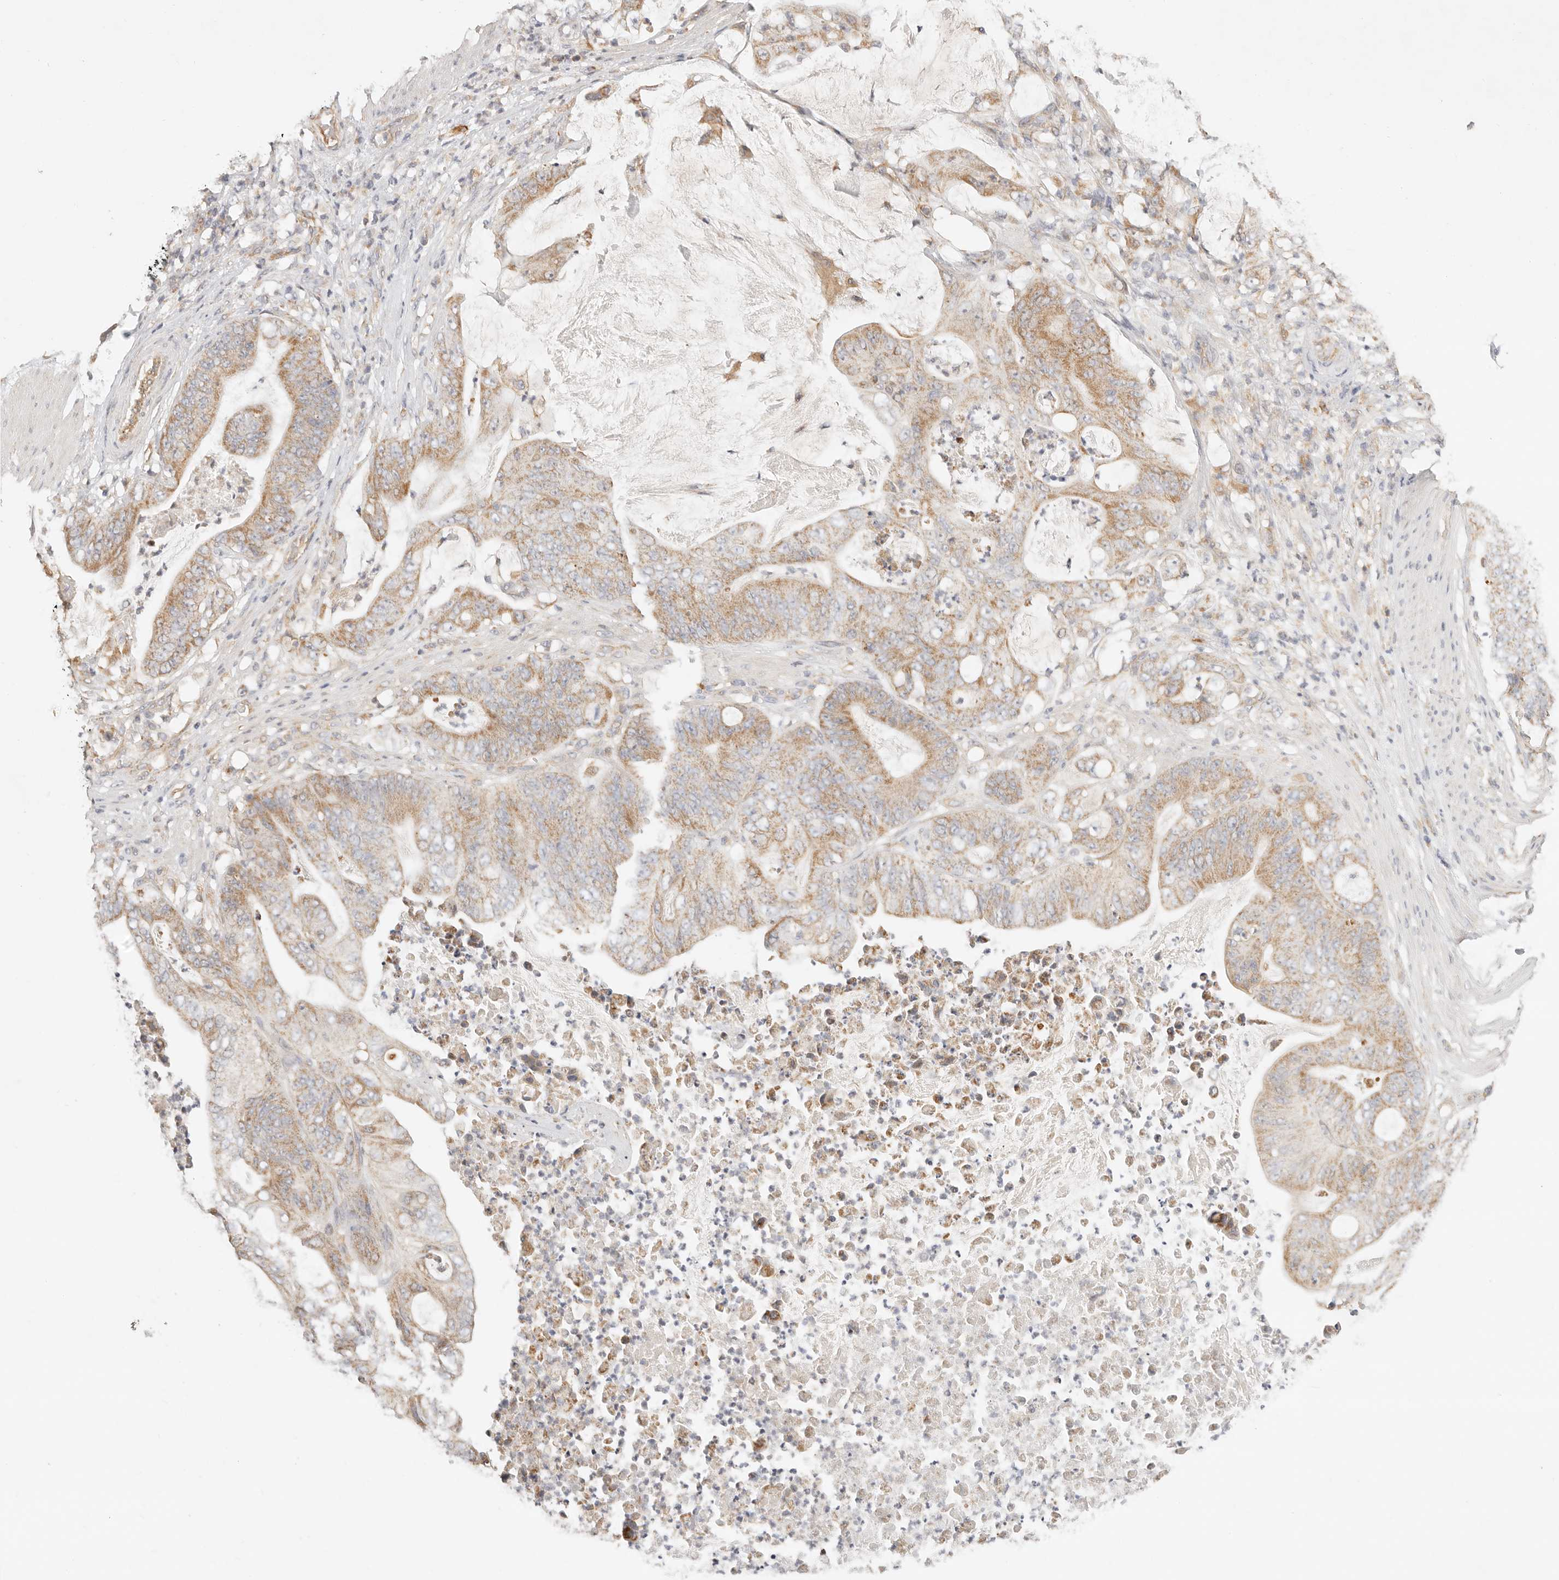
{"staining": {"intensity": "moderate", "quantity": ">75%", "location": "cytoplasmic/membranous"}, "tissue": "stomach cancer", "cell_type": "Tumor cells", "image_type": "cancer", "snomed": [{"axis": "morphology", "description": "Adenocarcinoma, NOS"}, {"axis": "topography", "description": "Stomach"}], "caption": "Human adenocarcinoma (stomach) stained for a protein (brown) shows moderate cytoplasmic/membranous positive positivity in about >75% of tumor cells.", "gene": "ZC3H11A", "patient": {"sex": "female", "age": 73}}